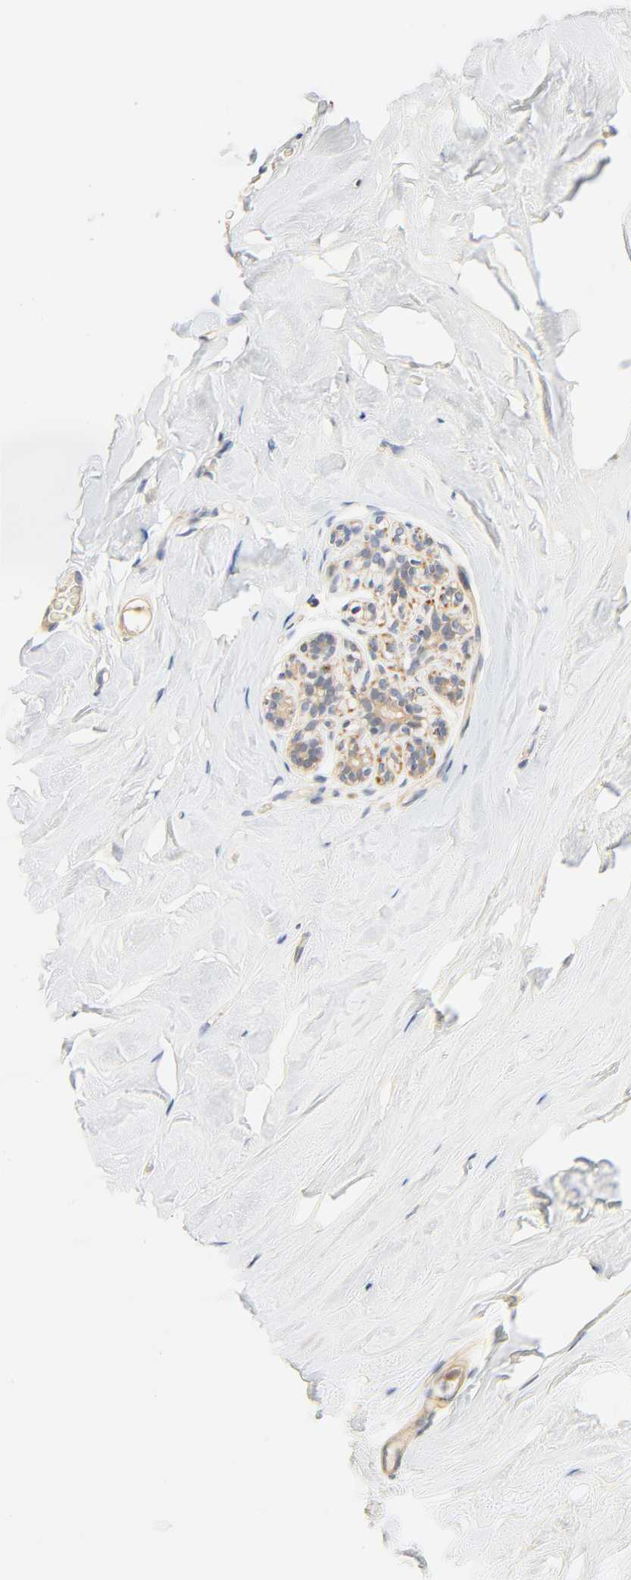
{"staining": {"intensity": "negative", "quantity": "none", "location": "none"}, "tissue": "breast", "cell_type": "Adipocytes", "image_type": "normal", "snomed": [{"axis": "morphology", "description": "Normal tissue, NOS"}, {"axis": "topography", "description": "Breast"}], "caption": "Adipocytes are negative for protein expression in unremarkable human breast. (DAB (3,3'-diaminobenzidine) immunohistochemistry visualized using brightfield microscopy, high magnification).", "gene": "CACNA1G", "patient": {"sex": "female", "age": 75}}